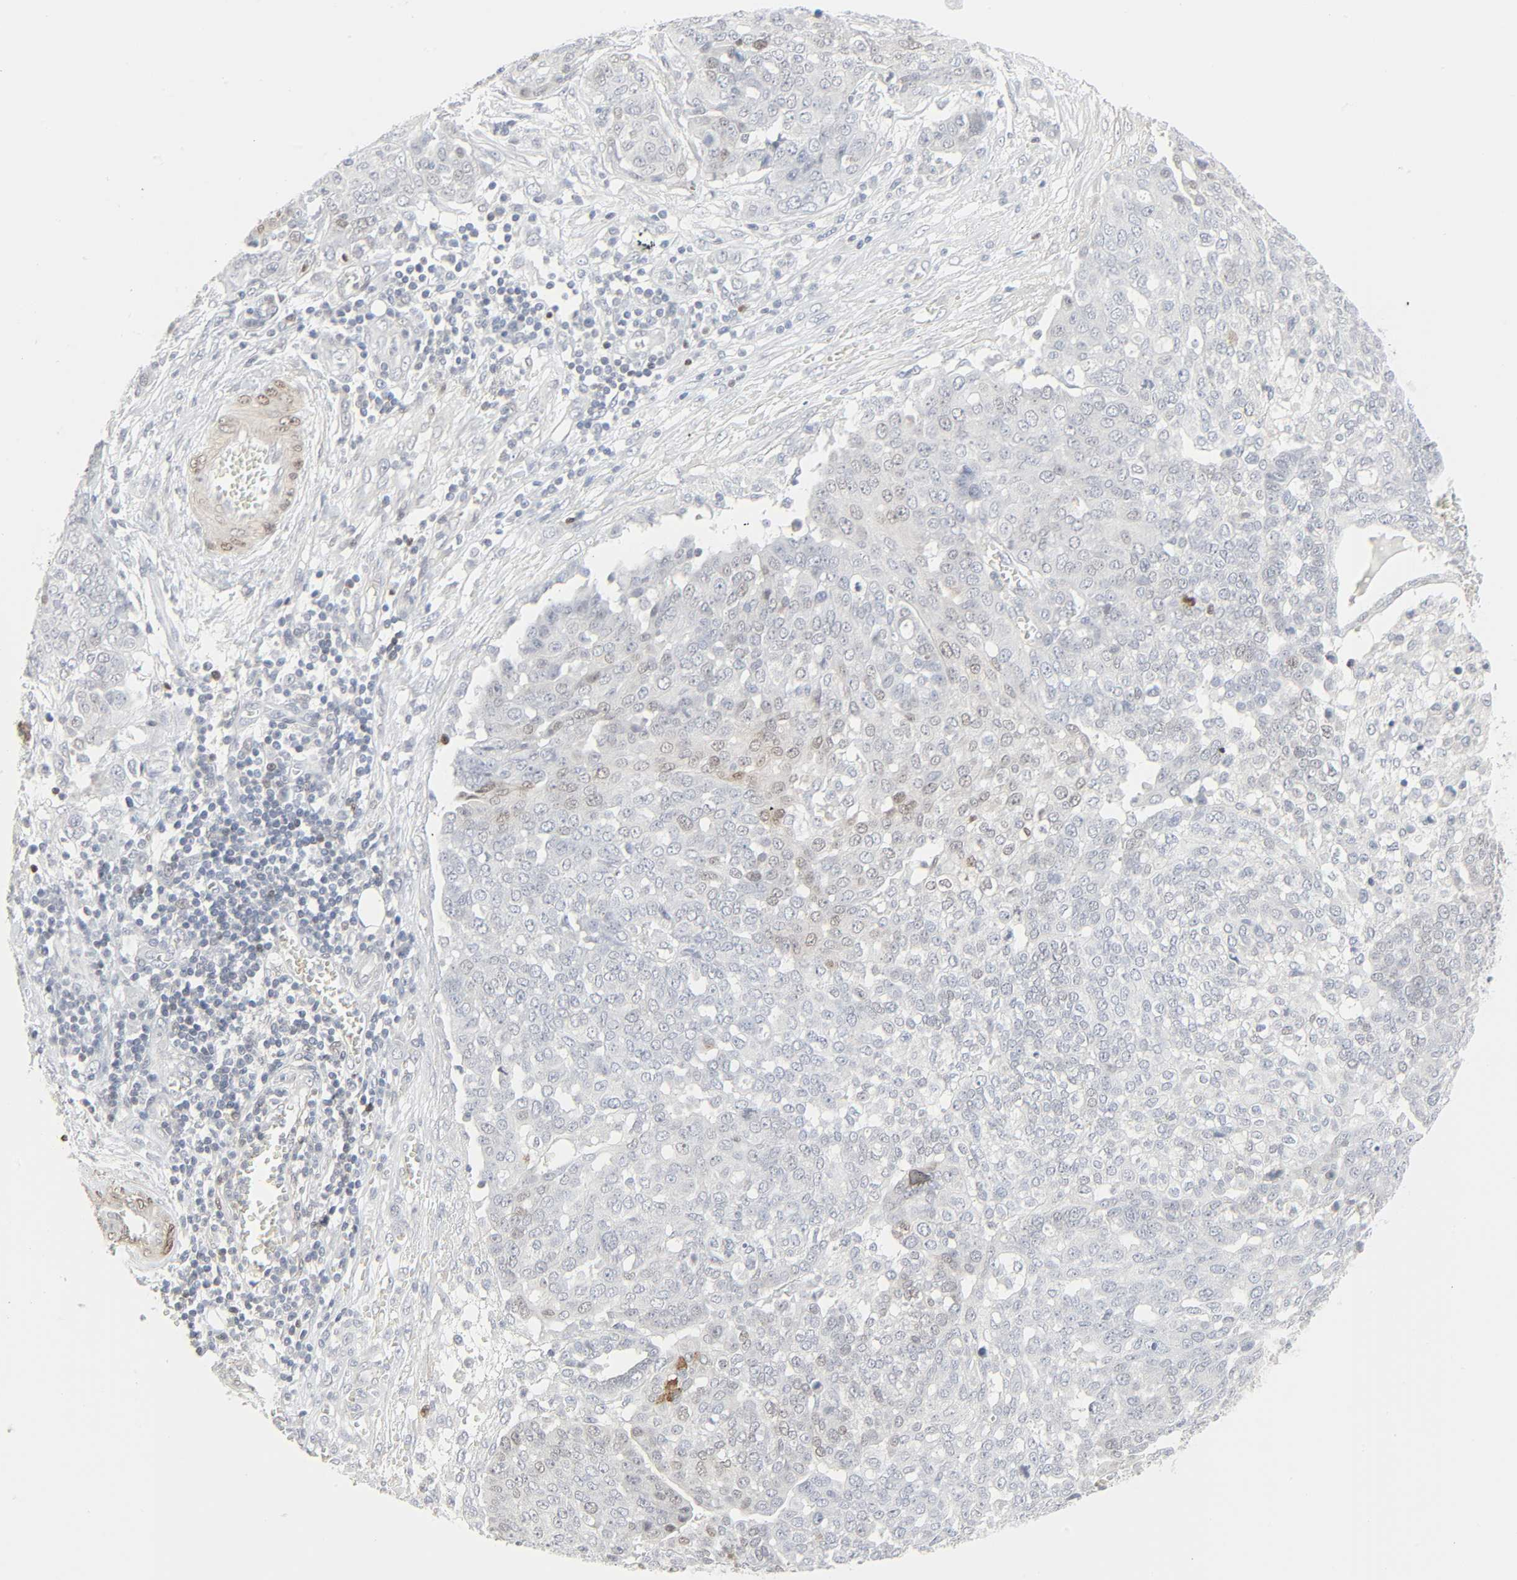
{"staining": {"intensity": "weak", "quantity": "<25%", "location": "nuclear"}, "tissue": "ovarian cancer", "cell_type": "Tumor cells", "image_type": "cancer", "snomed": [{"axis": "morphology", "description": "Cystadenocarcinoma, serous, NOS"}, {"axis": "topography", "description": "Soft tissue"}, {"axis": "topography", "description": "Ovary"}], "caption": "High magnification brightfield microscopy of serous cystadenocarcinoma (ovarian) stained with DAB (3,3'-diaminobenzidine) (brown) and counterstained with hematoxylin (blue): tumor cells show no significant staining. Nuclei are stained in blue.", "gene": "ZBTB16", "patient": {"sex": "female", "age": 57}}